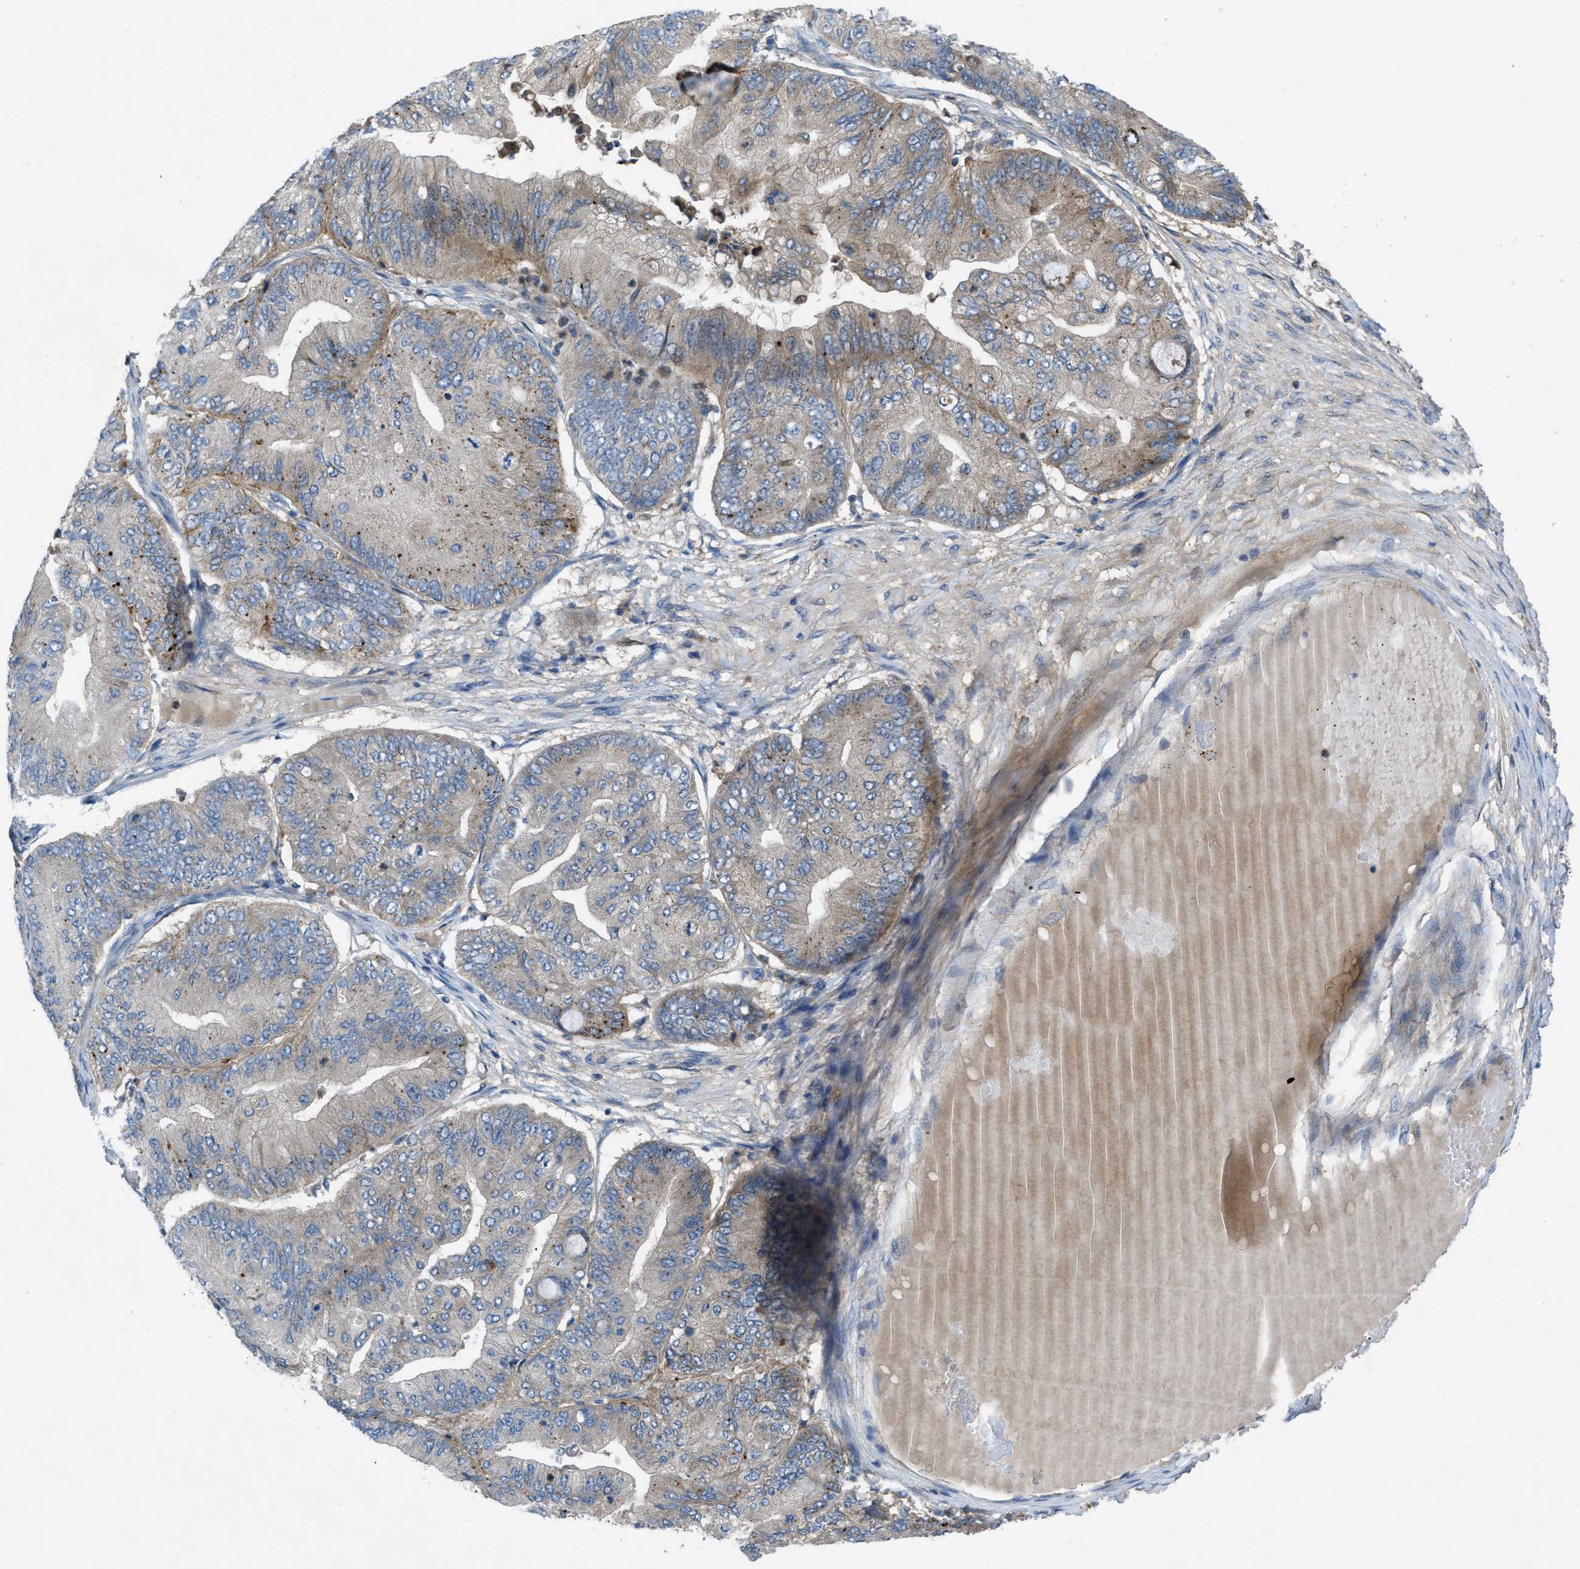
{"staining": {"intensity": "weak", "quantity": "<25%", "location": "cytoplasmic/membranous"}, "tissue": "ovarian cancer", "cell_type": "Tumor cells", "image_type": "cancer", "snomed": [{"axis": "morphology", "description": "Cystadenocarcinoma, mucinous, NOS"}, {"axis": "topography", "description": "Ovary"}], "caption": "High power microscopy micrograph of an immunohistochemistry (IHC) image of ovarian mucinous cystadenocarcinoma, revealing no significant staining in tumor cells.", "gene": "MAP3K20", "patient": {"sex": "female", "age": 61}}